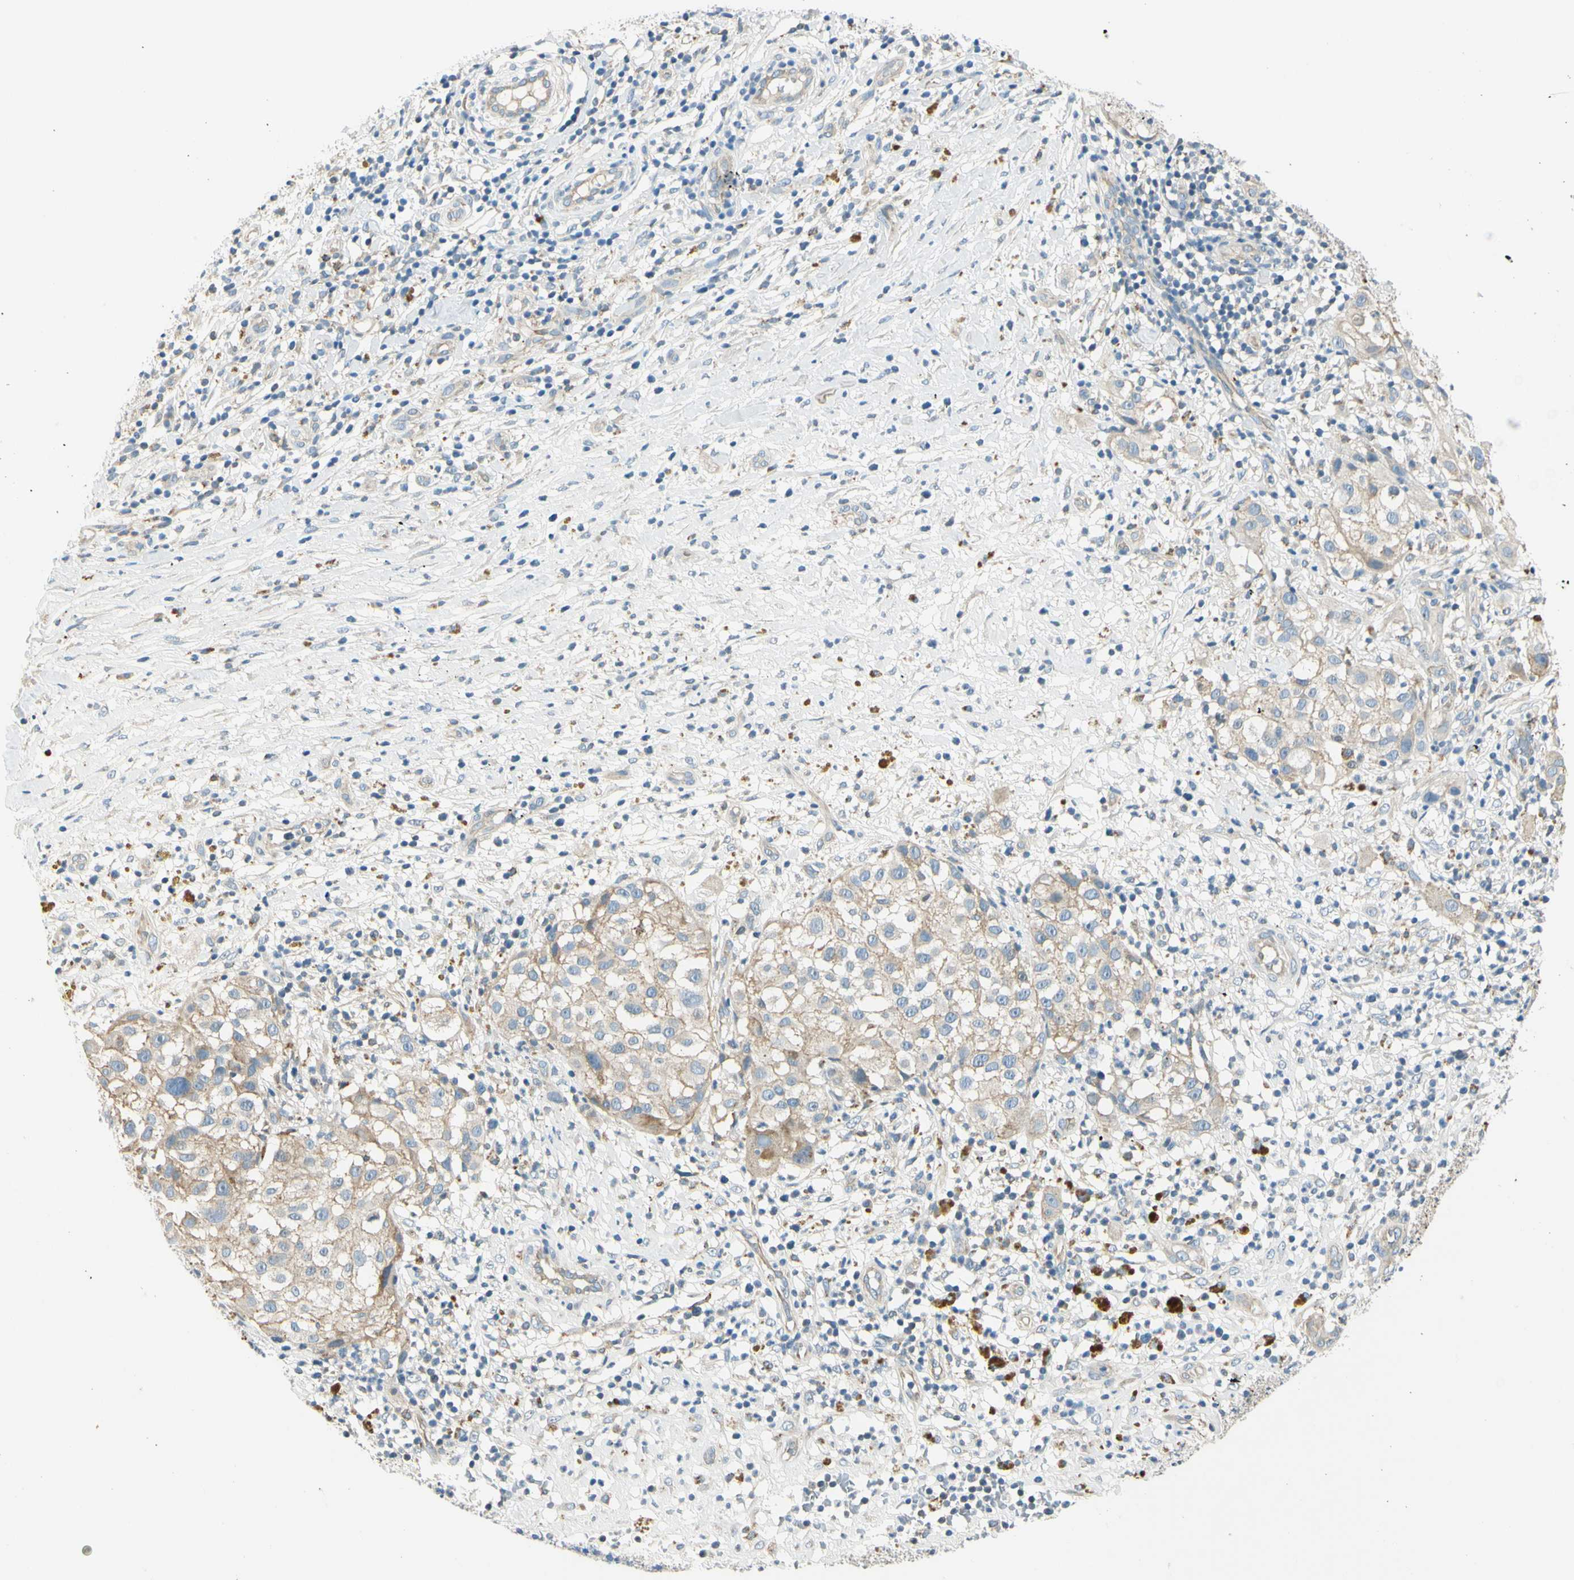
{"staining": {"intensity": "weak", "quantity": ">75%", "location": "cytoplasmic/membranous"}, "tissue": "melanoma", "cell_type": "Tumor cells", "image_type": "cancer", "snomed": [{"axis": "morphology", "description": "Necrosis, NOS"}, {"axis": "morphology", "description": "Malignant melanoma, NOS"}, {"axis": "topography", "description": "Skin"}], "caption": "The image shows a brown stain indicating the presence of a protein in the cytoplasmic/membranous of tumor cells in melanoma. (DAB IHC, brown staining for protein, blue staining for nuclei).", "gene": "LAMA3", "patient": {"sex": "female", "age": 87}}